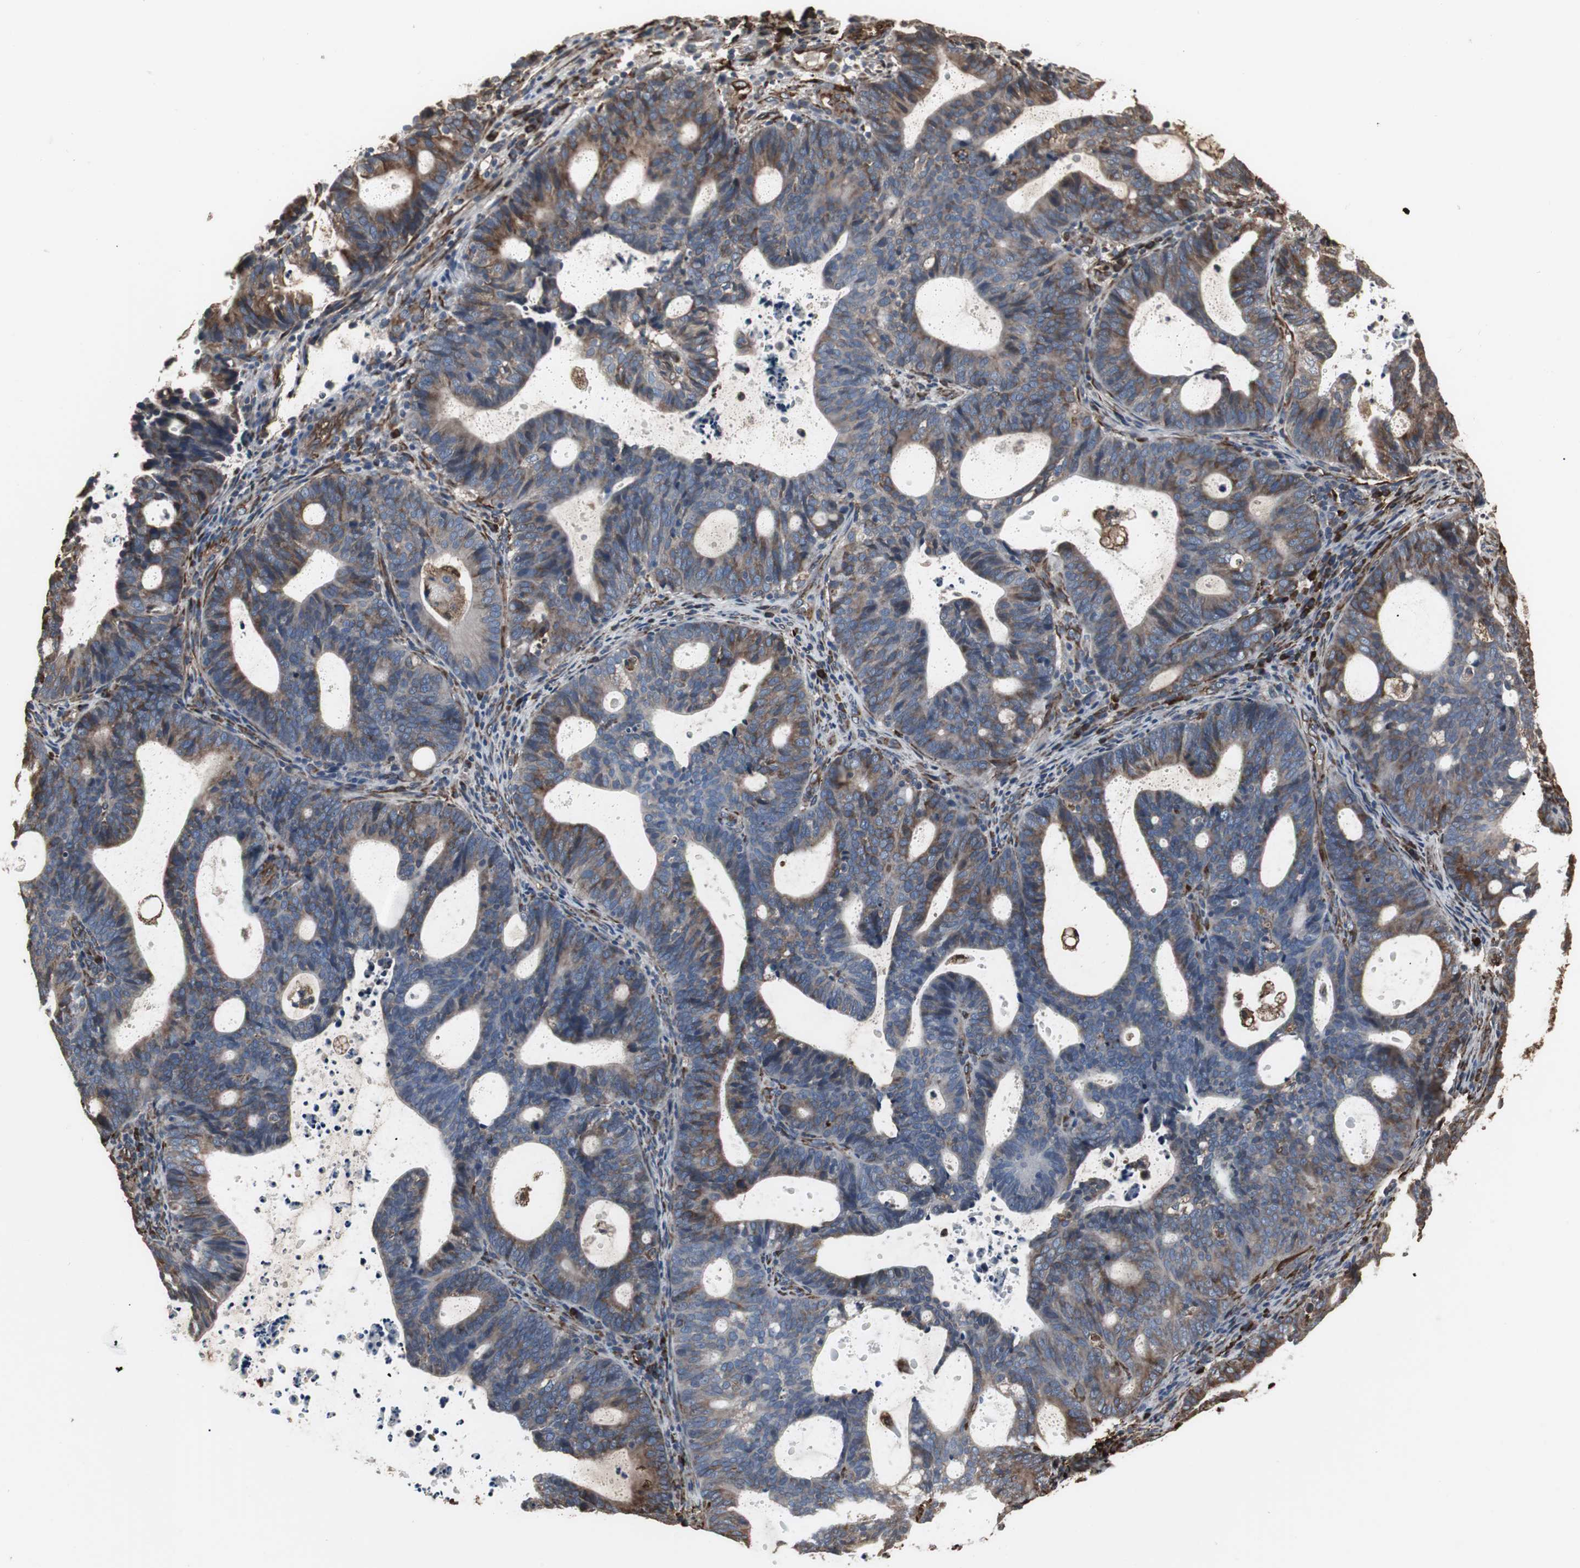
{"staining": {"intensity": "moderate", "quantity": ">75%", "location": "cytoplasmic/membranous"}, "tissue": "endometrial cancer", "cell_type": "Tumor cells", "image_type": "cancer", "snomed": [{"axis": "morphology", "description": "Adenocarcinoma, NOS"}, {"axis": "topography", "description": "Uterus"}], "caption": "Endometrial cancer (adenocarcinoma) was stained to show a protein in brown. There is medium levels of moderate cytoplasmic/membranous staining in about >75% of tumor cells. The protein is stained brown, and the nuclei are stained in blue (DAB (3,3'-diaminobenzidine) IHC with brightfield microscopy, high magnification).", "gene": "CALU", "patient": {"sex": "female", "age": 83}}